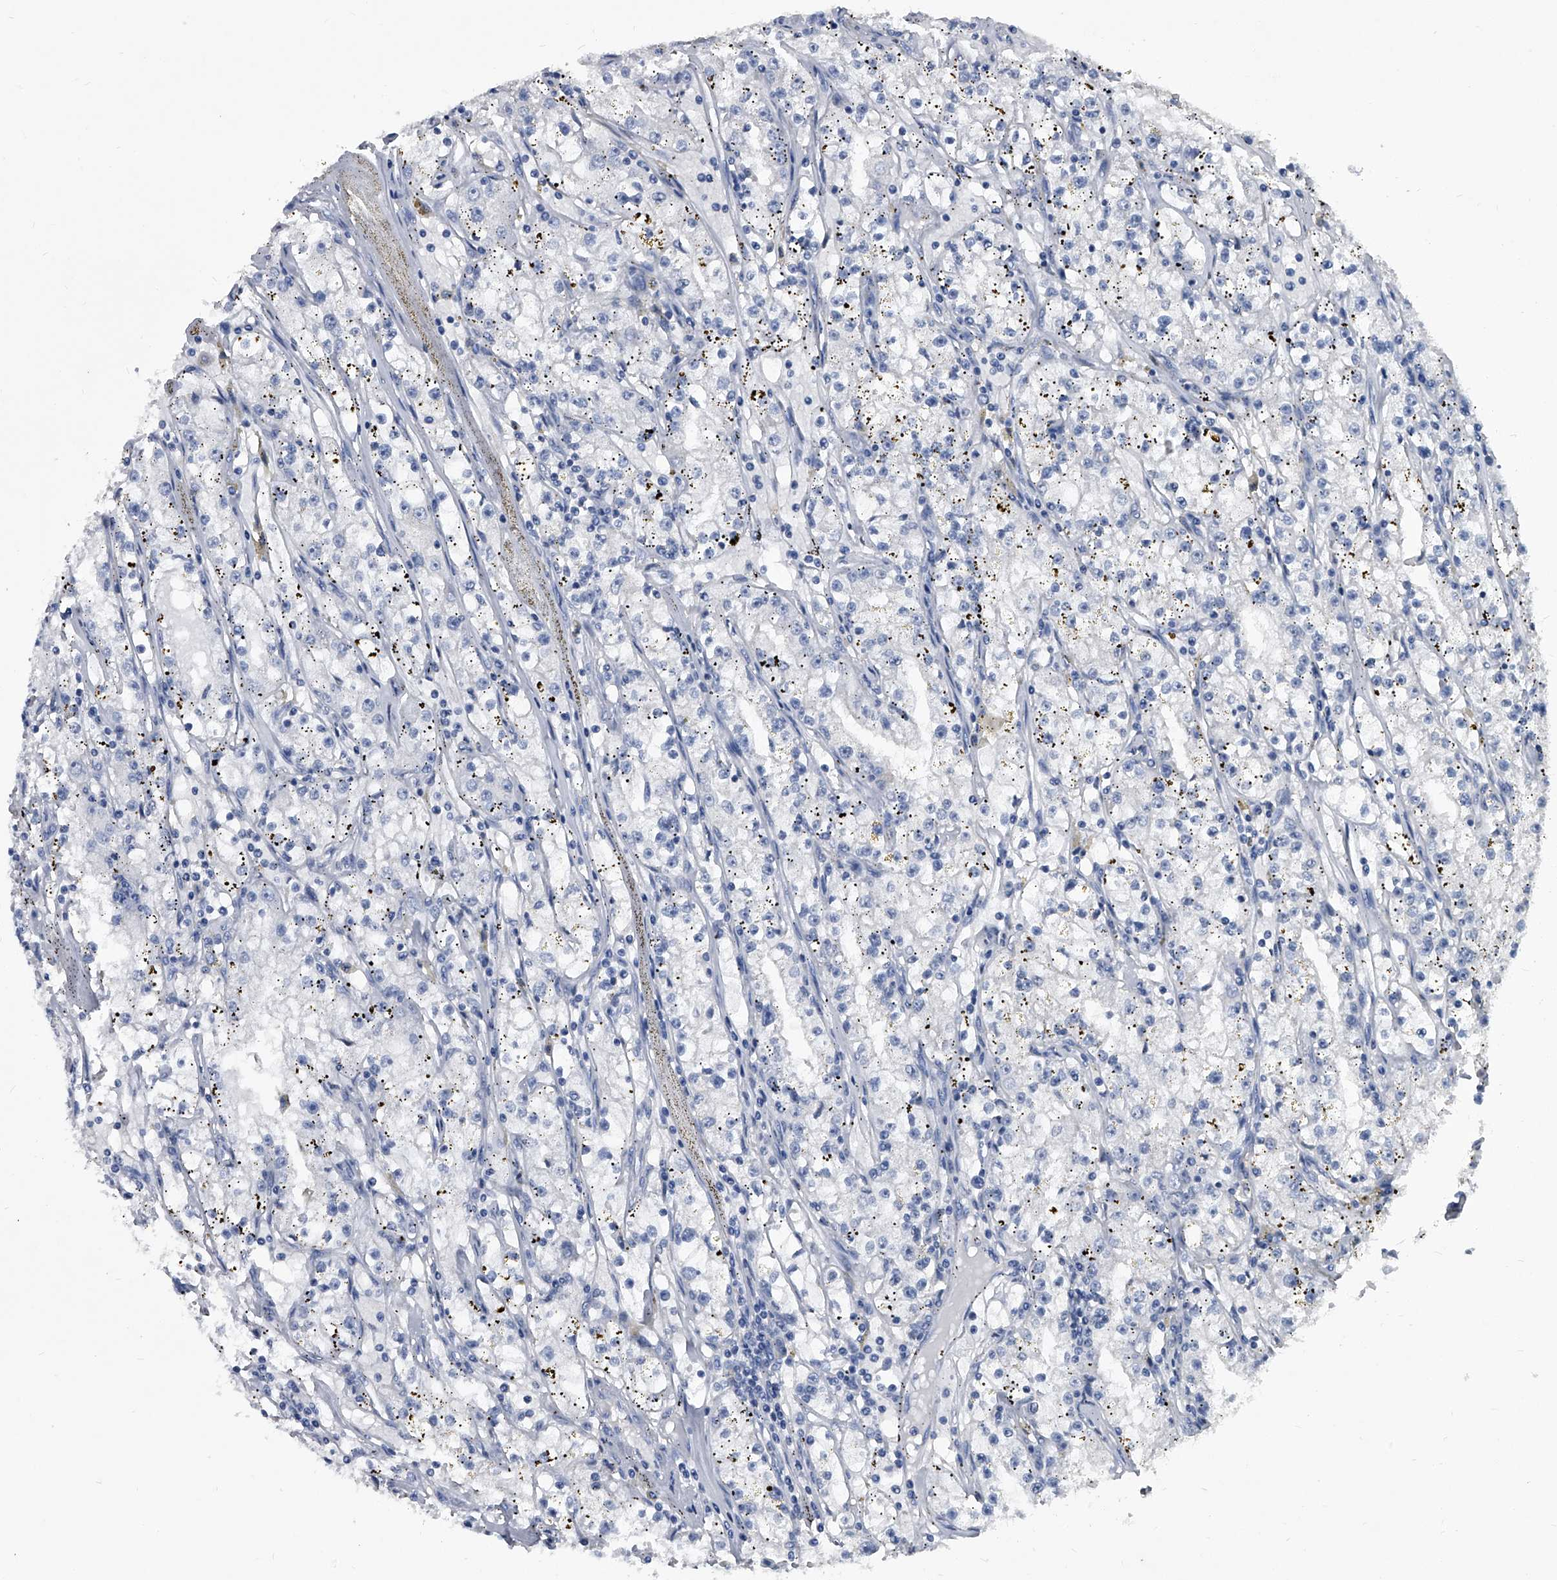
{"staining": {"intensity": "negative", "quantity": "none", "location": "none"}, "tissue": "renal cancer", "cell_type": "Tumor cells", "image_type": "cancer", "snomed": [{"axis": "morphology", "description": "Adenocarcinoma, NOS"}, {"axis": "topography", "description": "Kidney"}], "caption": "Tumor cells are negative for brown protein staining in renal adenocarcinoma.", "gene": "BCAS1", "patient": {"sex": "male", "age": 56}}